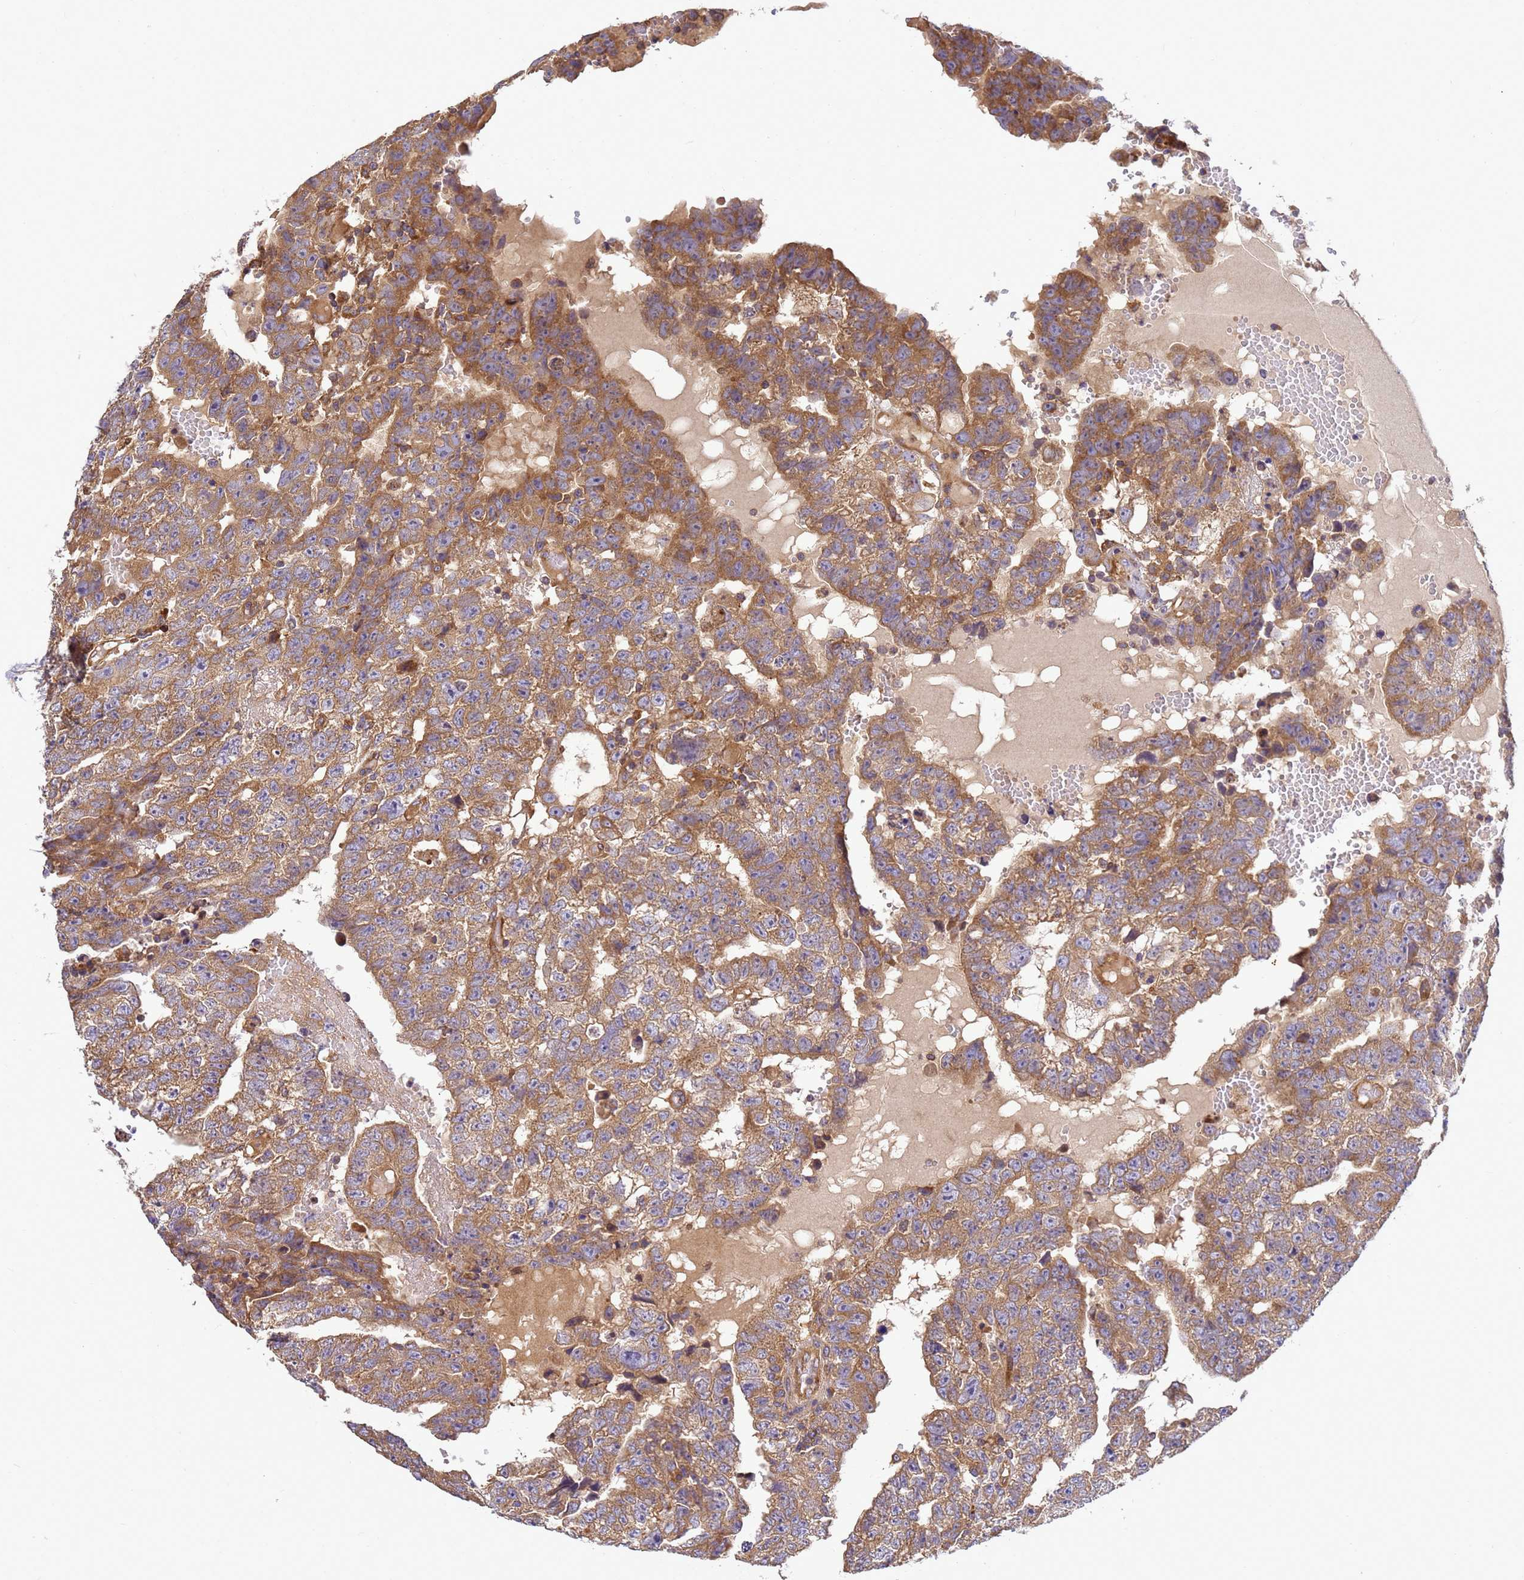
{"staining": {"intensity": "moderate", "quantity": ">75%", "location": "cytoplasmic/membranous"}, "tissue": "testis cancer", "cell_type": "Tumor cells", "image_type": "cancer", "snomed": [{"axis": "morphology", "description": "Carcinoma, Embryonal, NOS"}, {"axis": "topography", "description": "Testis"}], "caption": "Brown immunohistochemical staining in testis cancer reveals moderate cytoplasmic/membranous expression in approximately >75% of tumor cells. Nuclei are stained in blue.", "gene": "BECN1", "patient": {"sex": "male", "age": 25}}